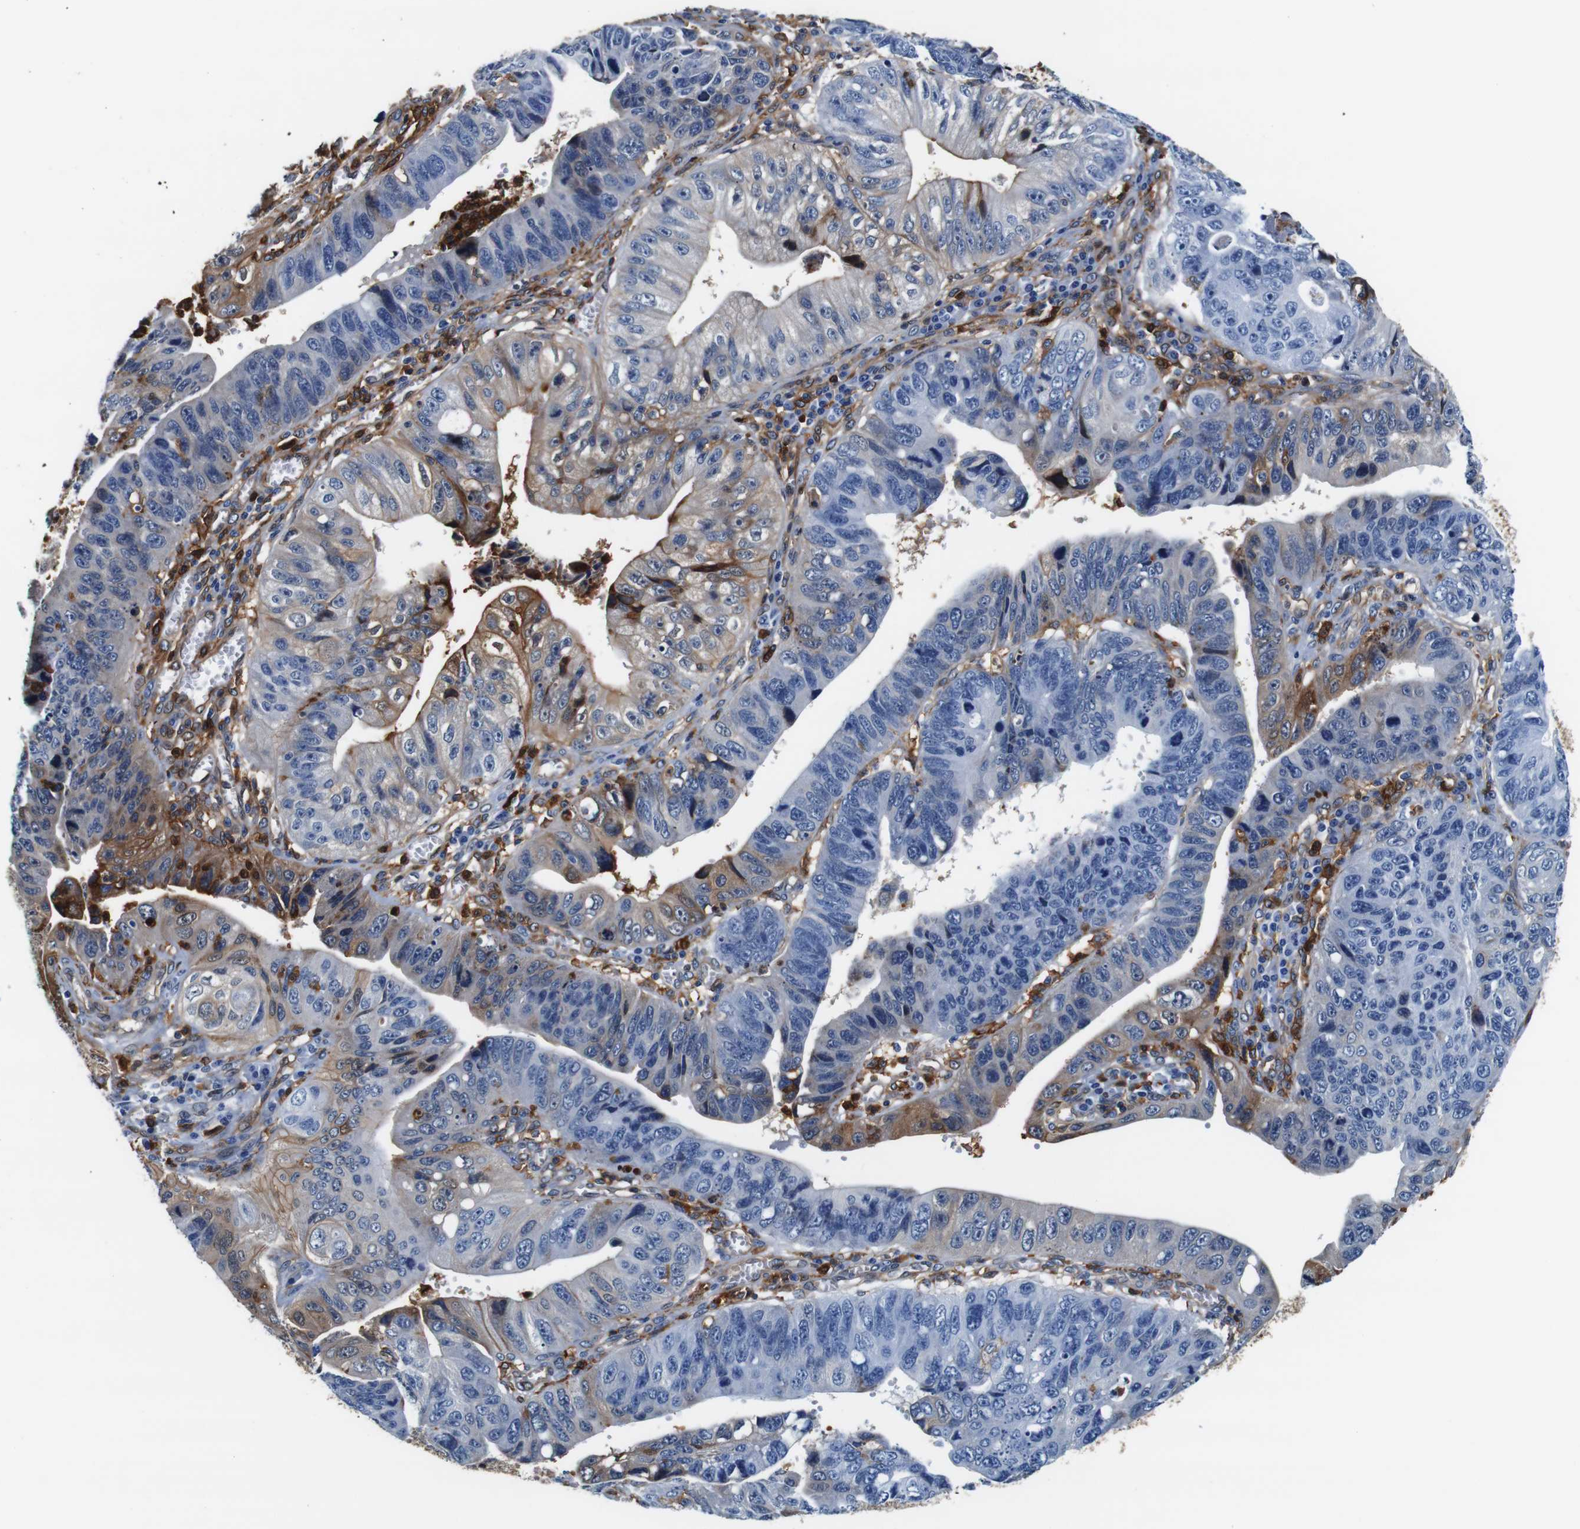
{"staining": {"intensity": "weak", "quantity": "<25%", "location": "cytoplasmic/membranous"}, "tissue": "stomach cancer", "cell_type": "Tumor cells", "image_type": "cancer", "snomed": [{"axis": "morphology", "description": "Adenocarcinoma, NOS"}, {"axis": "topography", "description": "Stomach"}], "caption": "This is an immunohistochemistry image of human adenocarcinoma (stomach). There is no positivity in tumor cells.", "gene": "ANXA1", "patient": {"sex": "male", "age": 59}}